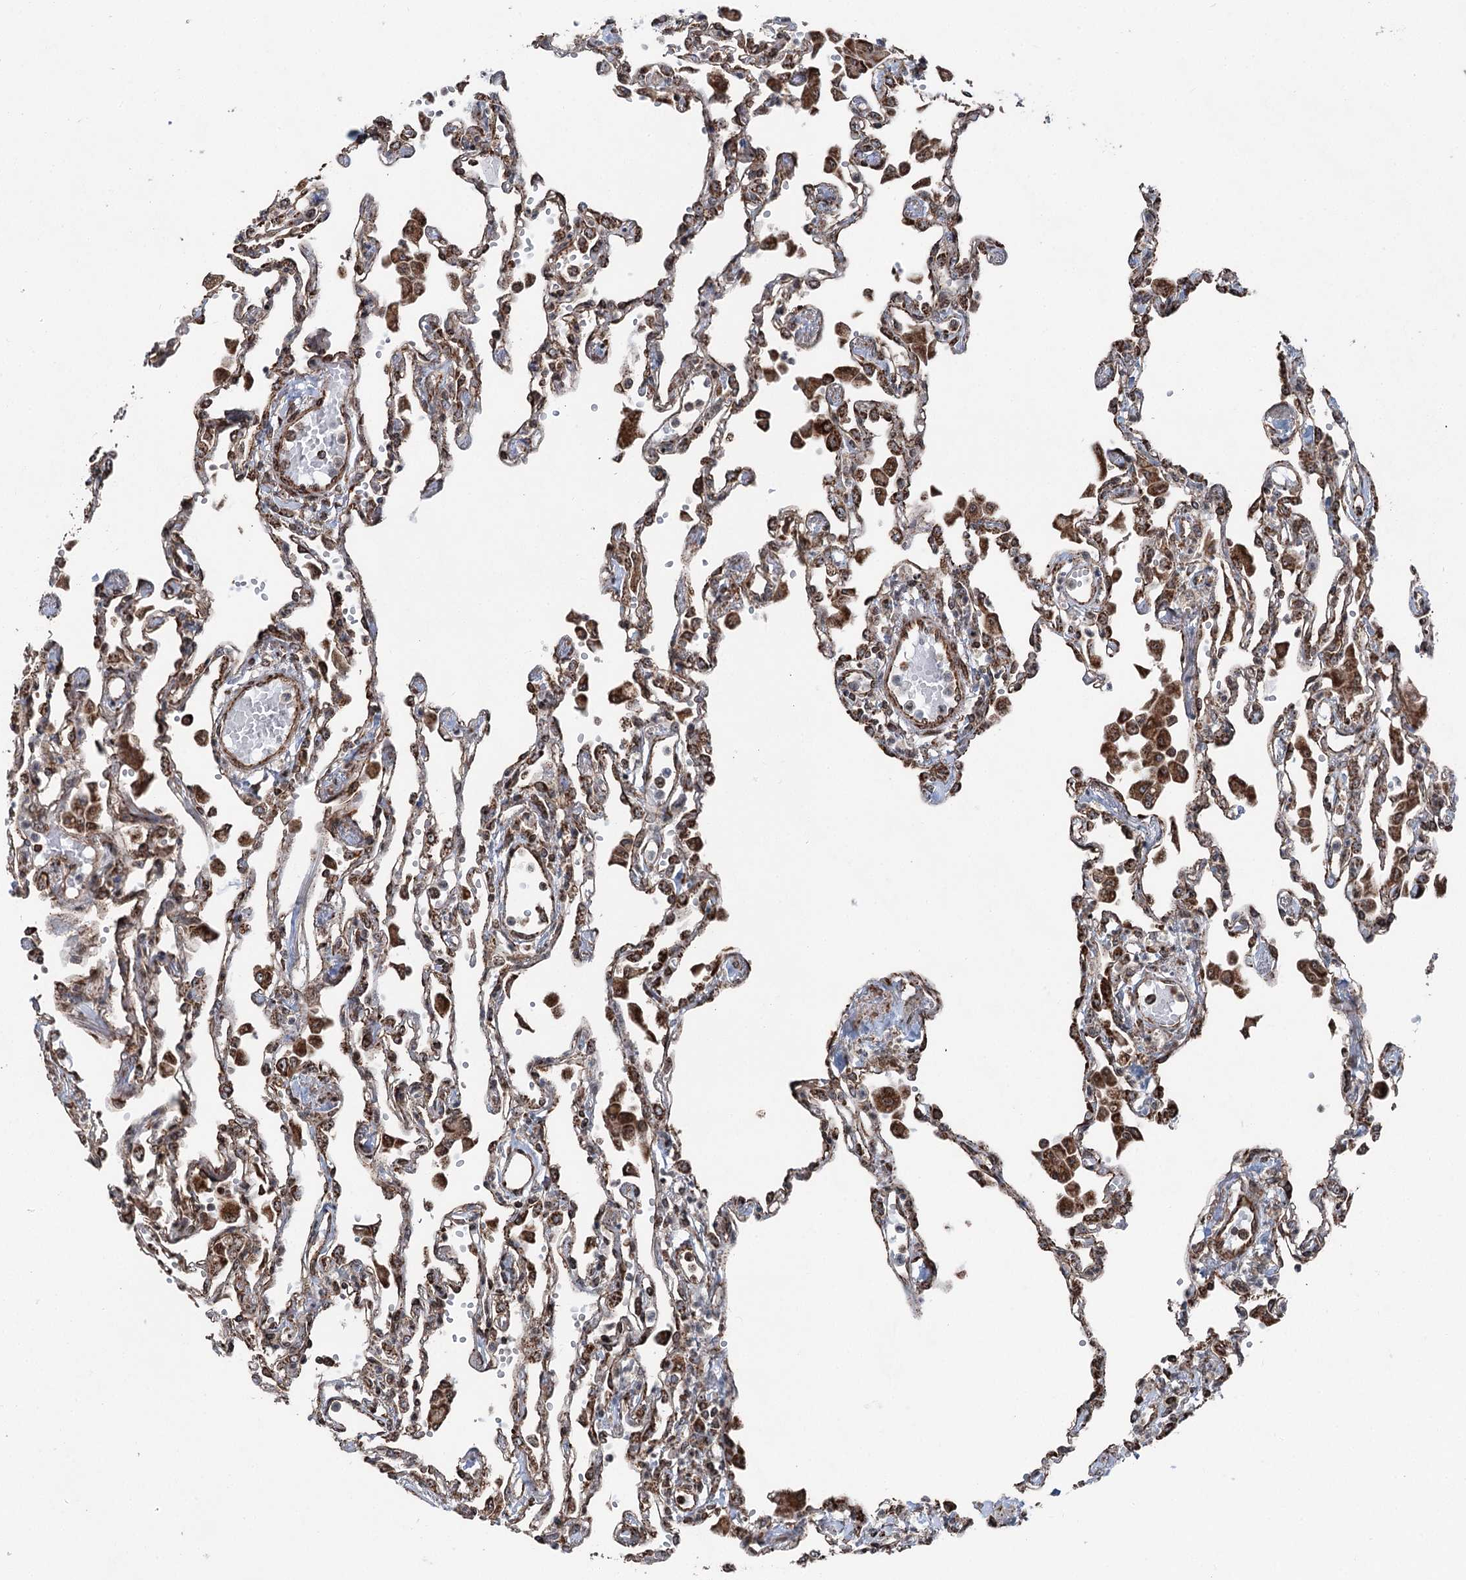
{"staining": {"intensity": "moderate", "quantity": ">75%", "location": "cytoplasmic/membranous,nuclear"}, "tissue": "lung", "cell_type": "Alveolar cells", "image_type": "normal", "snomed": [{"axis": "morphology", "description": "Normal tissue, NOS"}, {"axis": "topography", "description": "Bronchus"}, {"axis": "topography", "description": "Lung"}], "caption": "Moderate cytoplasmic/membranous,nuclear protein positivity is seen in approximately >75% of alveolar cells in lung.", "gene": "STEEP1", "patient": {"sex": "female", "age": 49}}